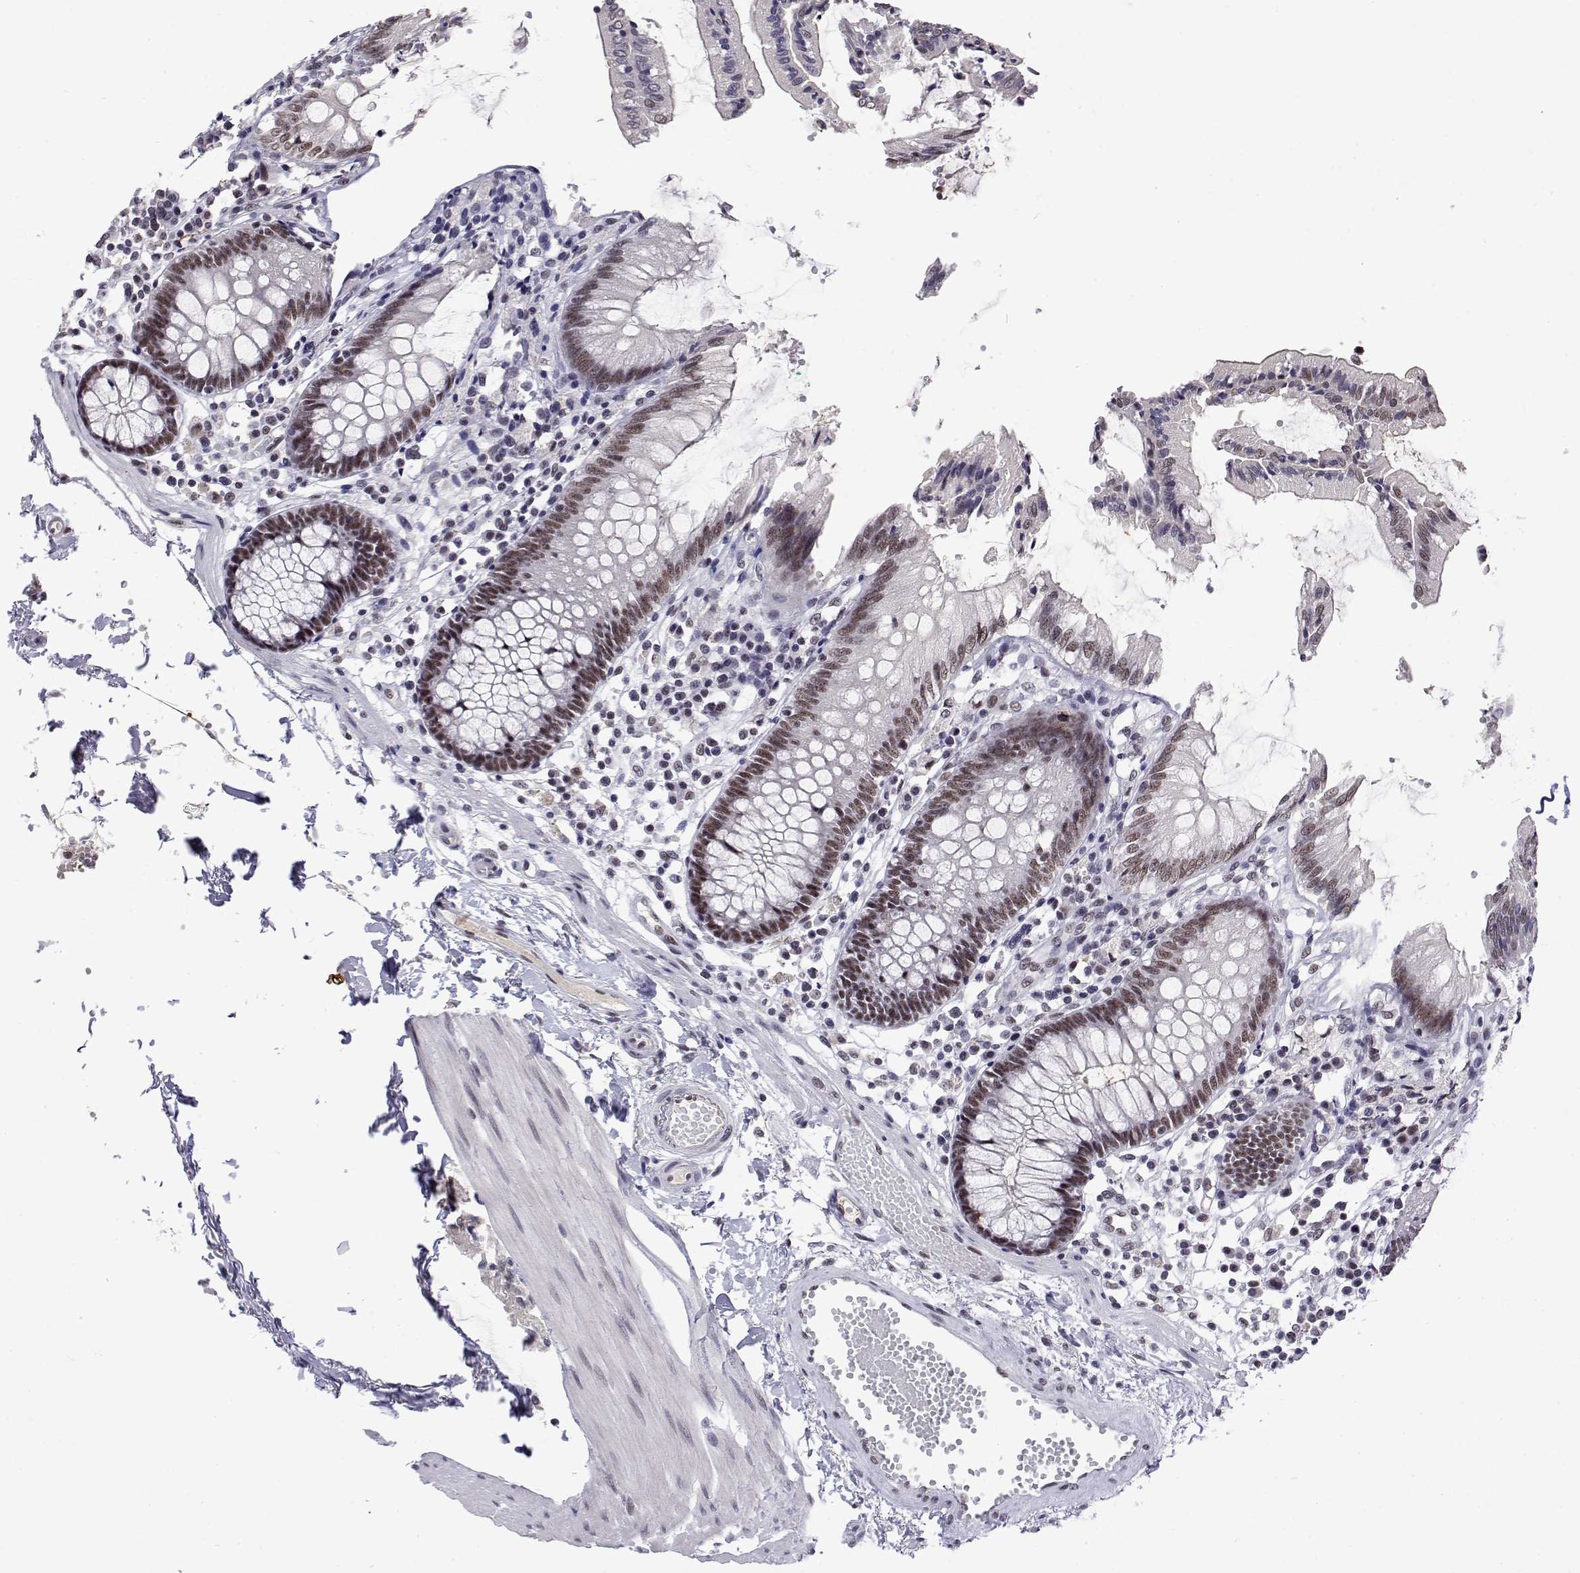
{"staining": {"intensity": "negative", "quantity": "none", "location": "none"}, "tissue": "colon", "cell_type": "Endothelial cells", "image_type": "normal", "snomed": [{"axis": "morphology", "description": "Normal tissue, NOS"}, {"axis": "morphology", "description": "Adenocarcinoma, NOS"}, {"axis": "topography", "description": "Colon"}], "caption": "This is an immunohistochemistry (IHC) histopathology image of benign human colon. There is no staining in endothelial cells.", "gene": "POLDIP3", "patient": {"sex": "male", "age": 83}}